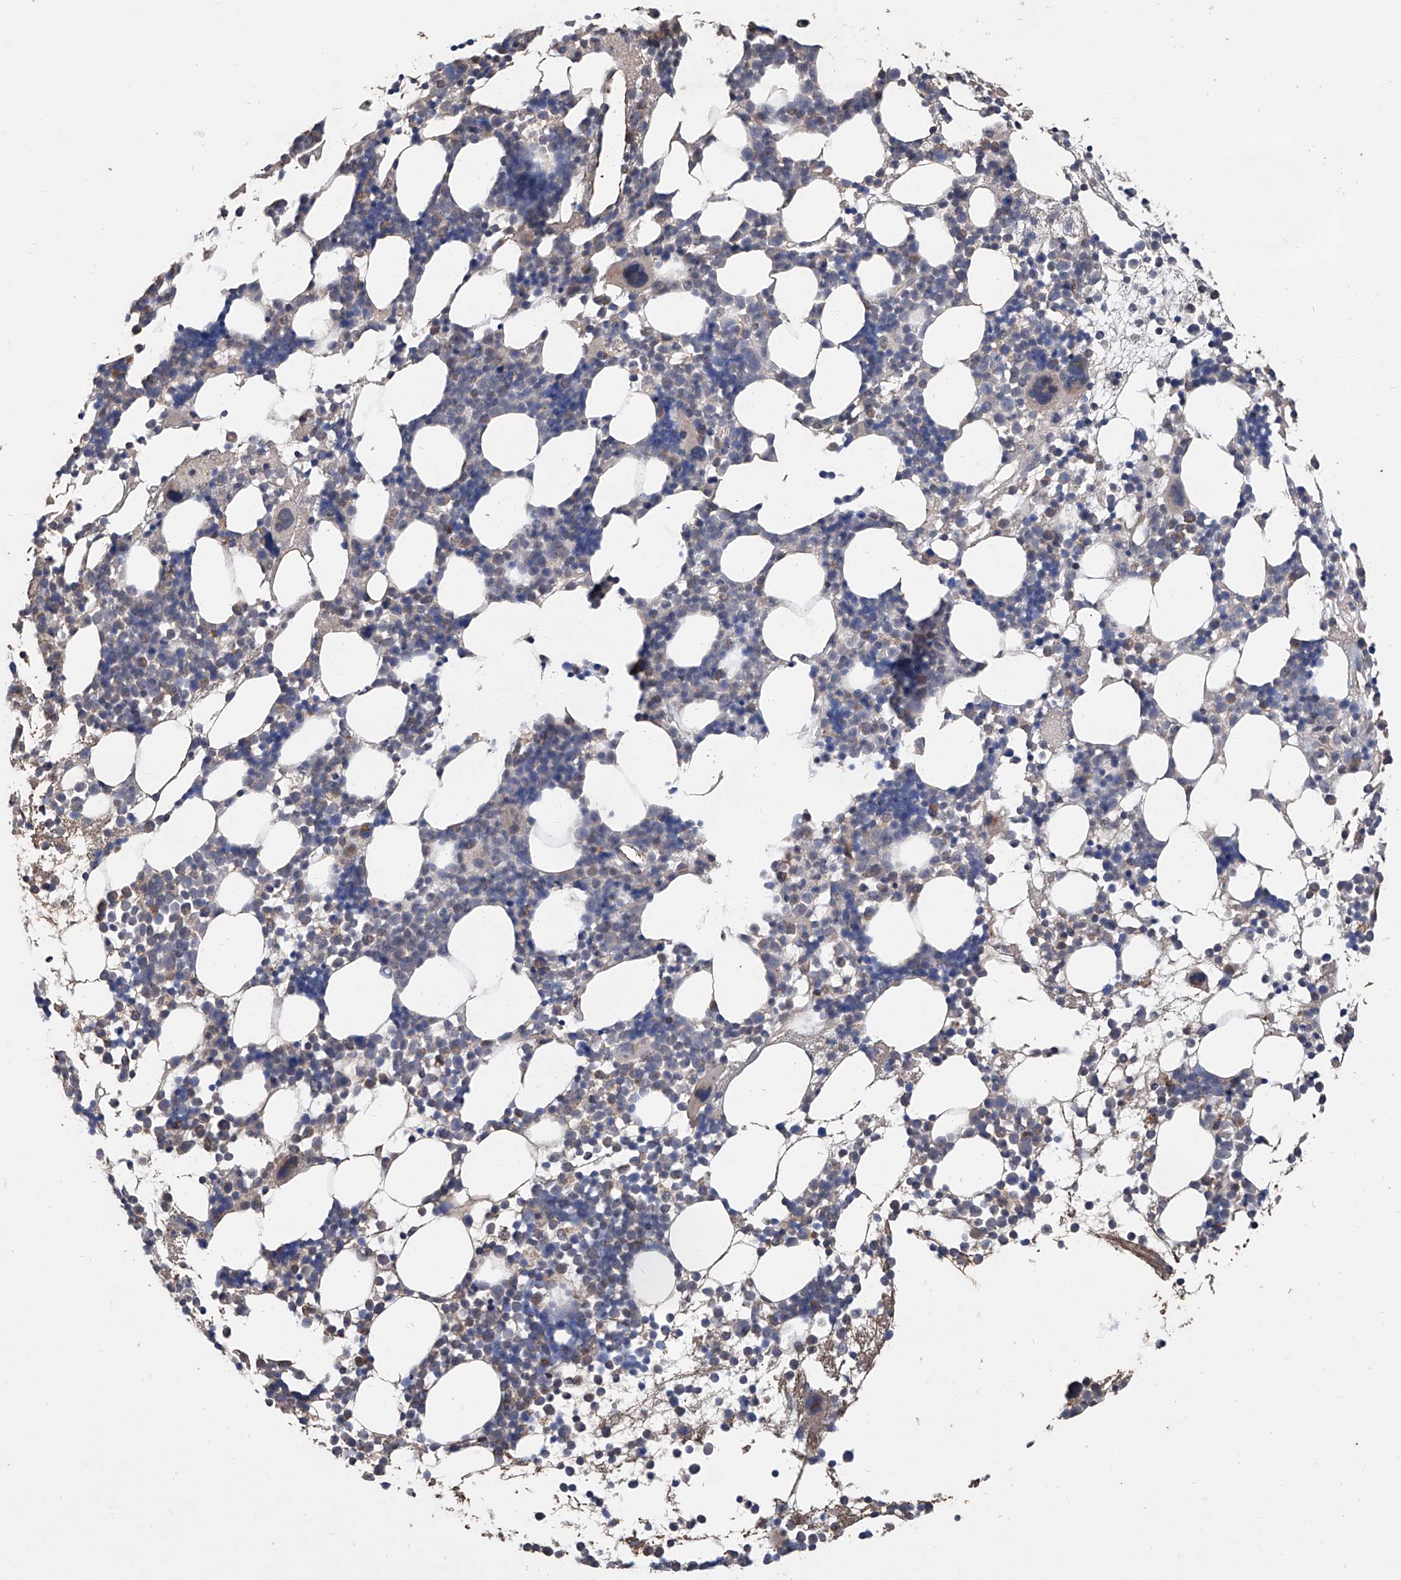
{"staining": {"intensity": "weak", "quantity": "<25%", "location": "cytoplasmic/membranous"}, "tissue": "bone marrow", "cell_type": "Hematopoietic cells", "image_type": "normal", "snomed": [{"axis": "morphology", "description": "Normal tissue, NOS"}, {"axis": "topography", "description": "Bone marrow"}], "caption": "IHC of normal bone marrow reveals no expression in hematopoietic cells.", "gene": "GPT", "patient": {"sex": "female", "age": 57}}